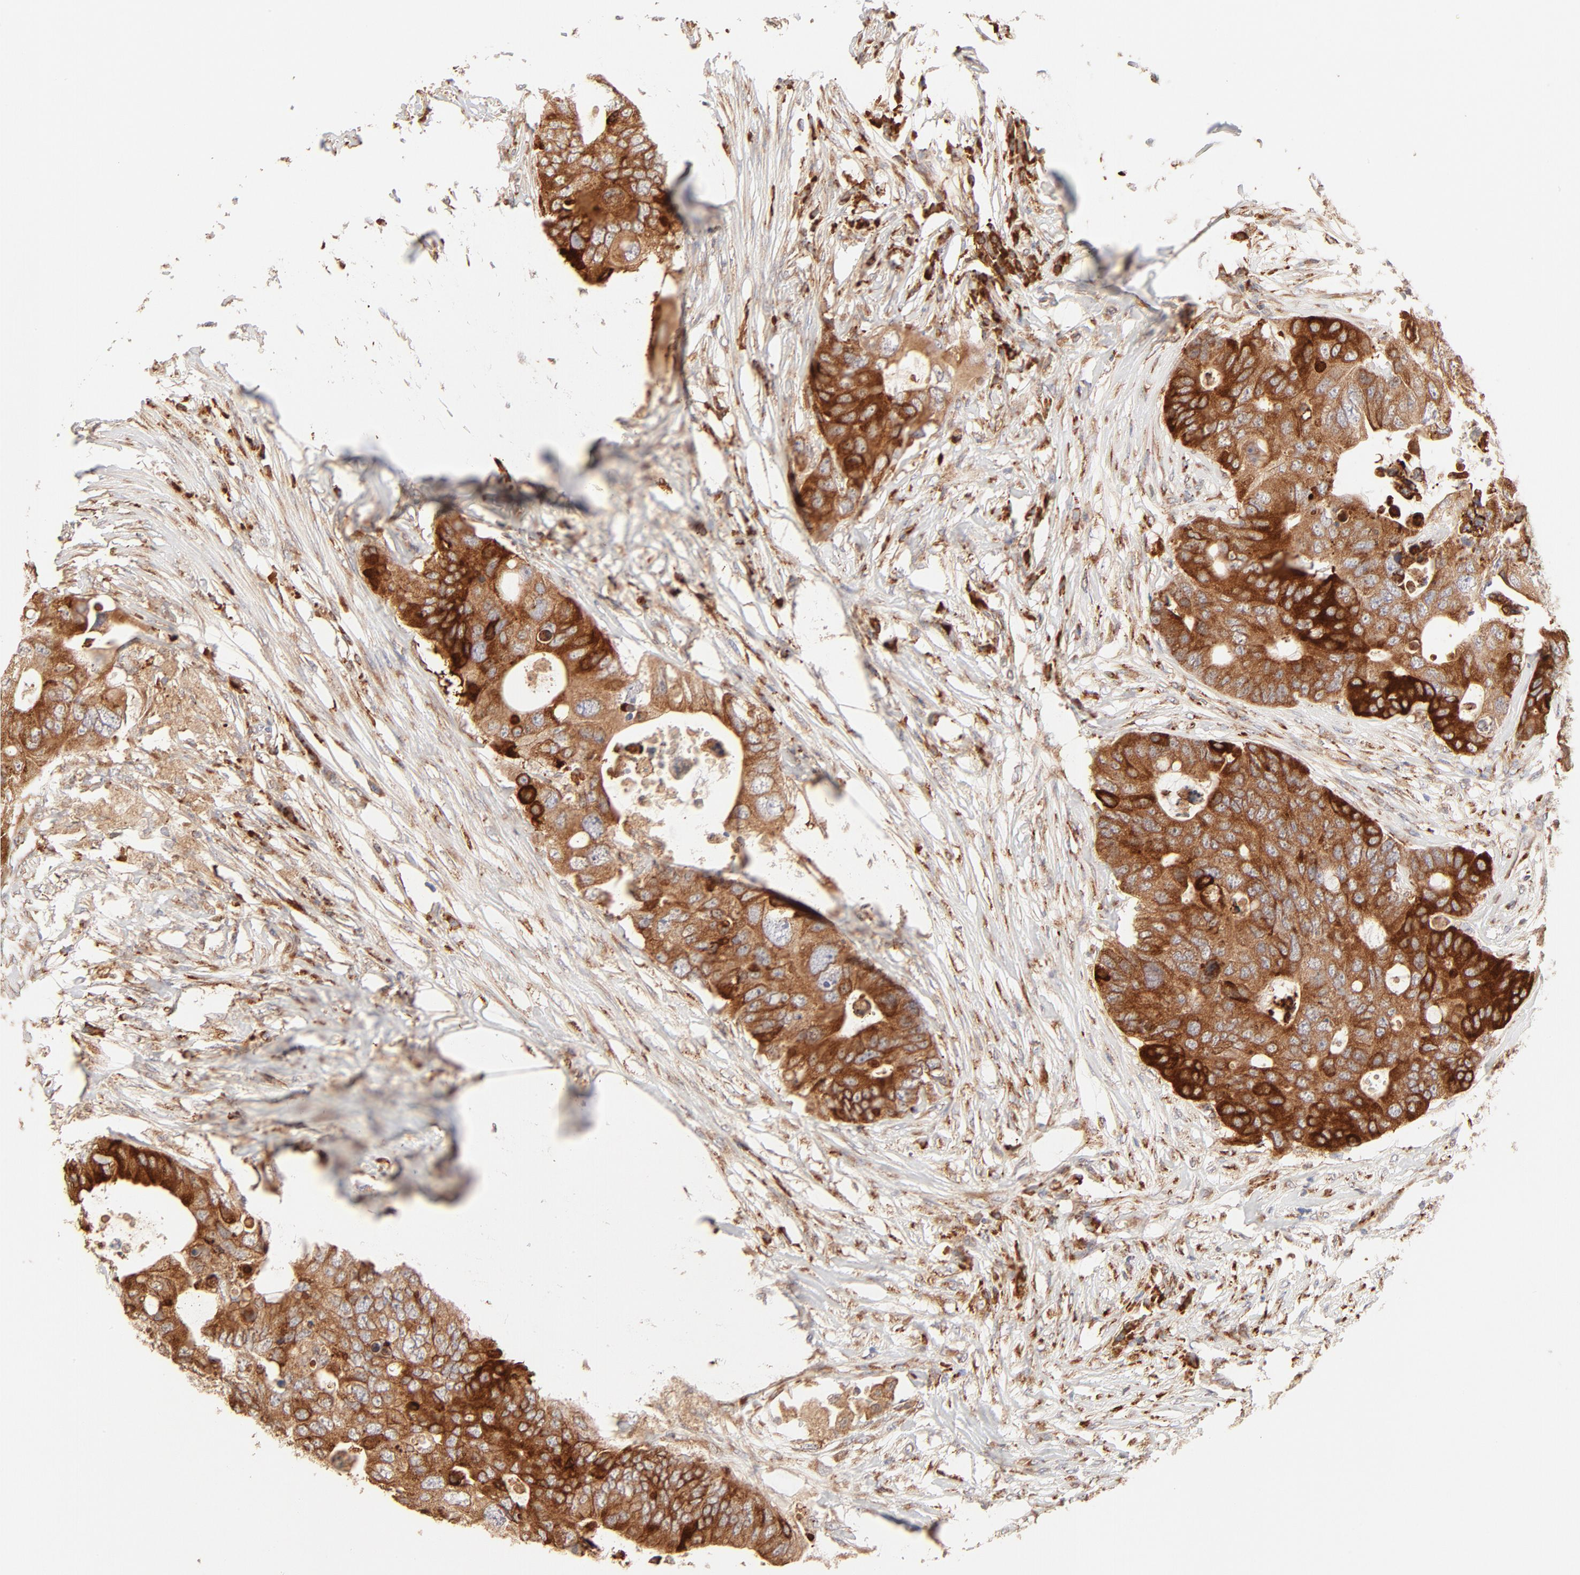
{"staining": {"intensity": "strong", "quantity": ">75%", "location": "cytoplasmic/membranous"}, "tissue": "colorectal cancer", "cell_type": "Tumor cells", "image_type": "cancer", "snomed": [{"axis": "morphology", "description": "Adenocarcinoma, NOS"}, {"axis": "topography", "description": "Colon"}], "caption": "IHC staining of colorectal cancer (adenocarcinoma), which shows high levels of strong cytoplasmic/membranous expression in approximately >75% of tumor cells indicating strong cytoplasmic/membranous protein staining. The staining was performed using DAB (brown) for protein detection and nuclei were counterstained in hematoxylin (blue).", "gene": "PARP12", "patient": {"sex": "male", "age": 71}}